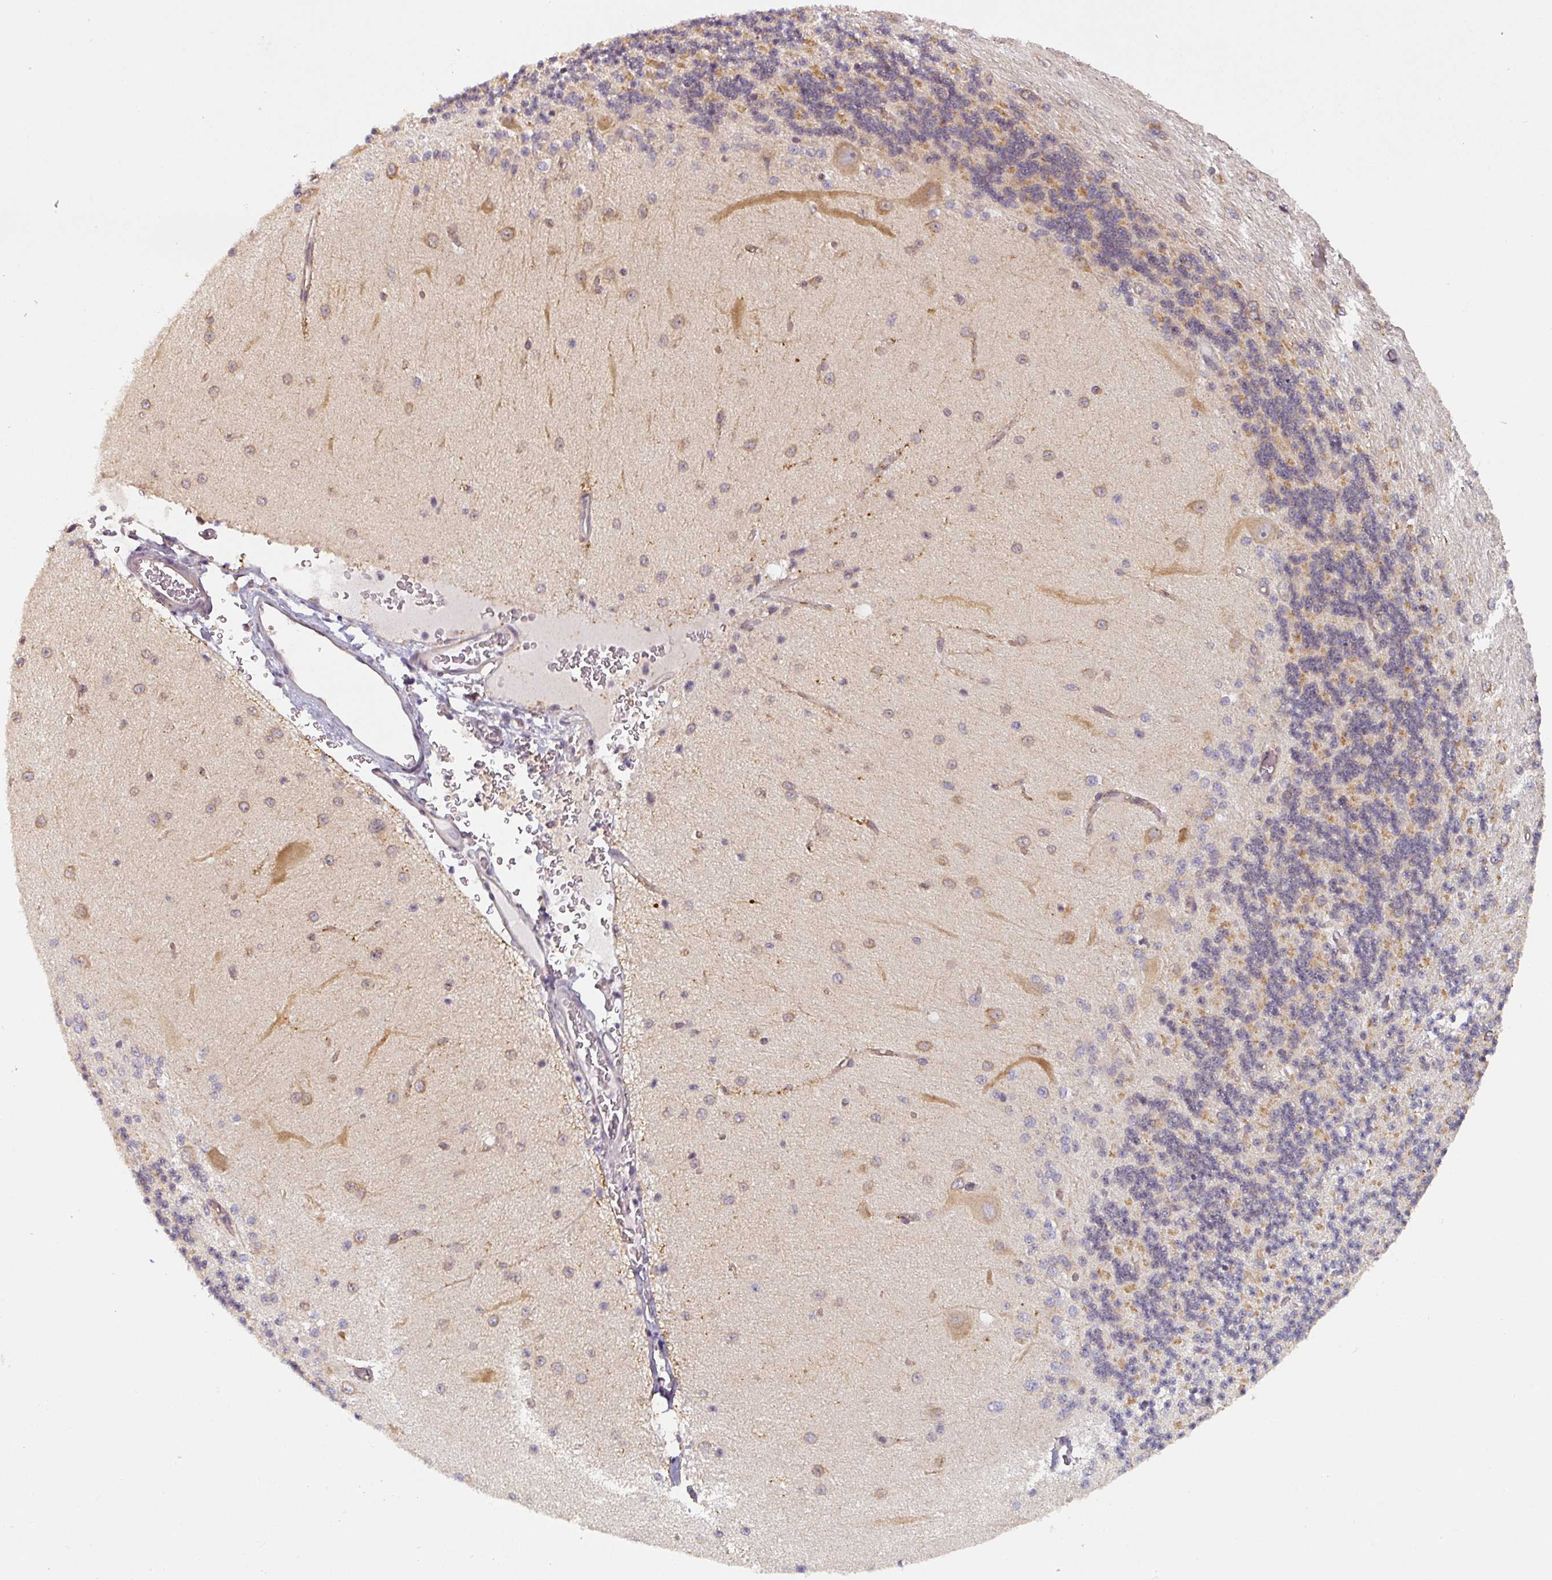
{"staining": {"intensity": "moderate", "quantity": "25%-75%", "location": "cytoplasmic/membranous"}, "tissue": "cerebellum", "cell_type": "Cells in granular layer", "image_type": "normal", "snomed": [{"axis": "morphology", "description": "Normal tissue, NOS"}, {"axis": "topography", "description": "Cerebellum"}], "caption": "Immunohistochemical staining of benign human cerebellum displays 25%-75% levels of moderate cytoplasmic/membranous protein positivity in approximately 25%-75% of cells in granular layer.", "gene": "TAPT1", "patient": {"sex": "female", "age": 29}}